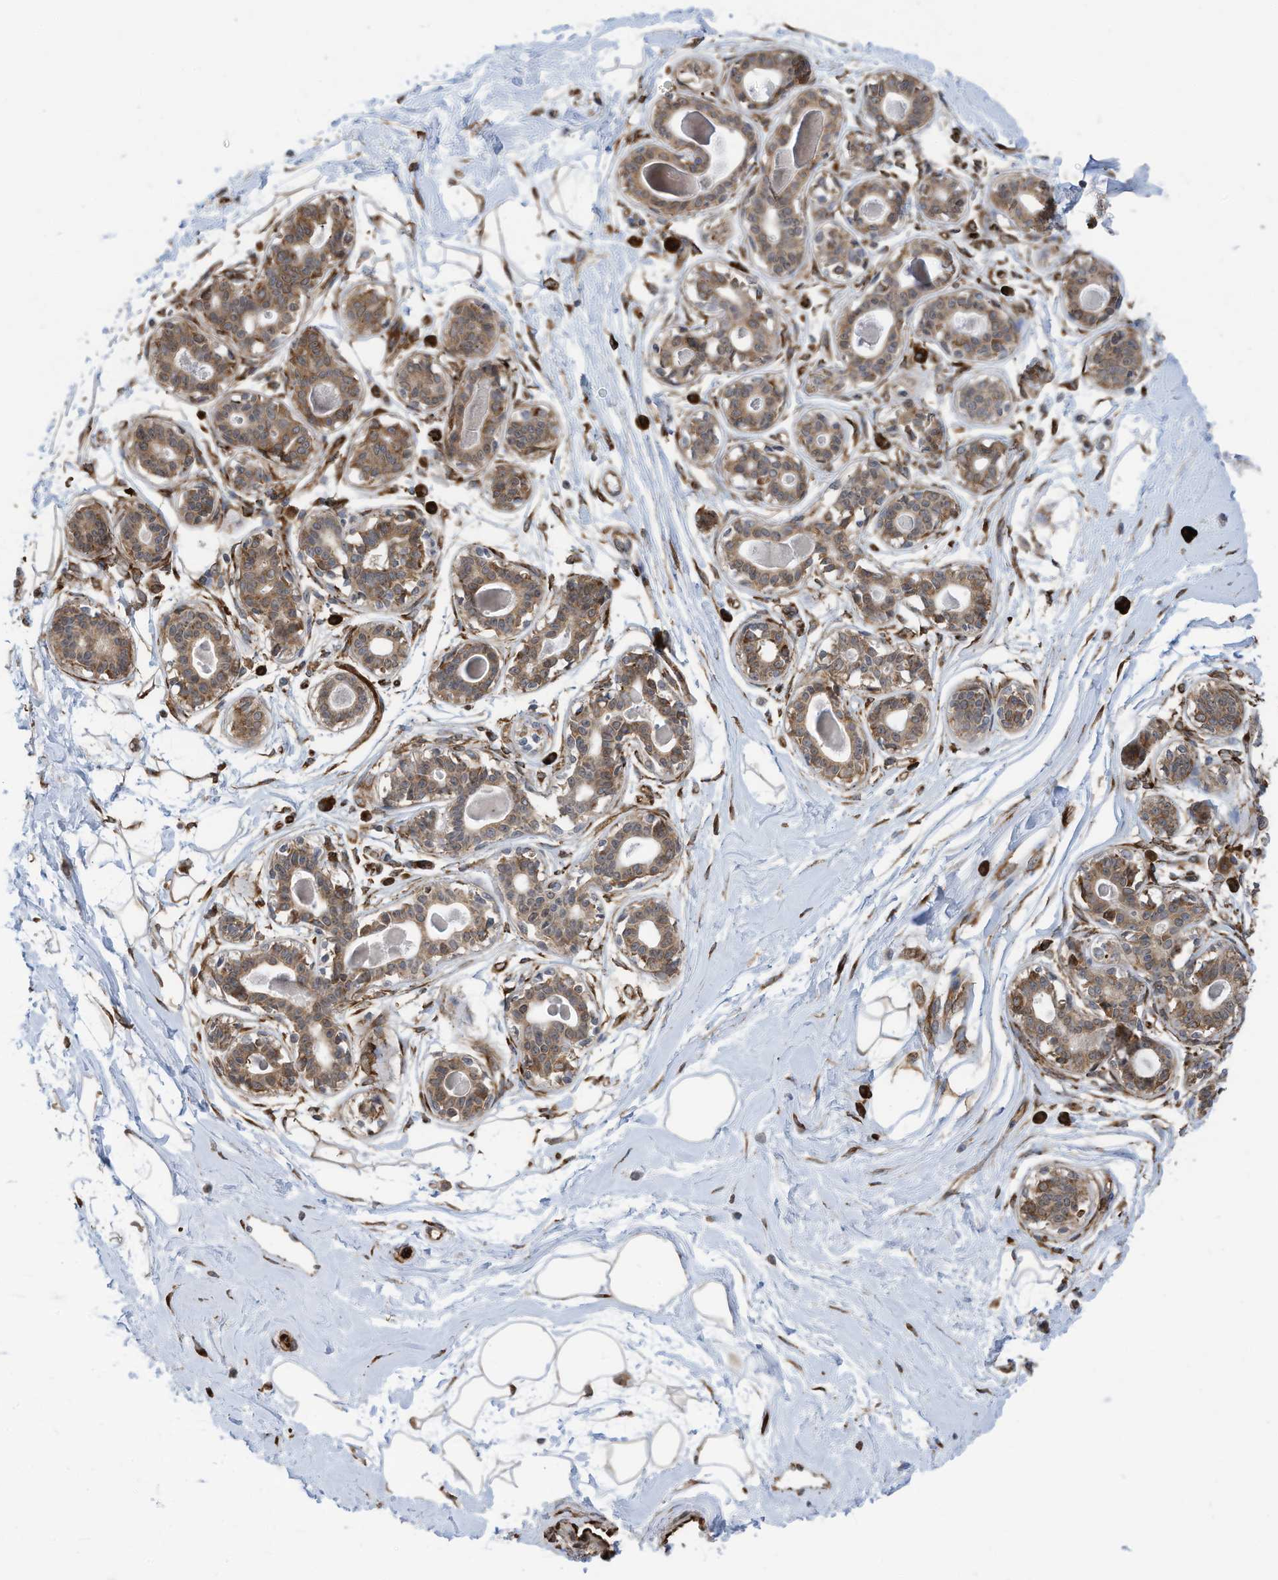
{"staining": {"intensity": "moderate", "quantity": ">75%", "location": "cytoplasmic/membranous"}, "tissue": "breast", "cell_type": "Adipocytes", "image_type": "normal", "snomed": [{"axis": "morphology", "description": "Normal tissue, NOS"}, {"axis": "topography", "description": "Breast"}], "caption": "A histopathology image of human breast stained for a protein reveals moderate cytoplasmic/membranous brown staining in adipocytes. Nuclei are stained in blue.", "gene": "ZBTB45", "patient": {"sex": "female", "age": 45}}